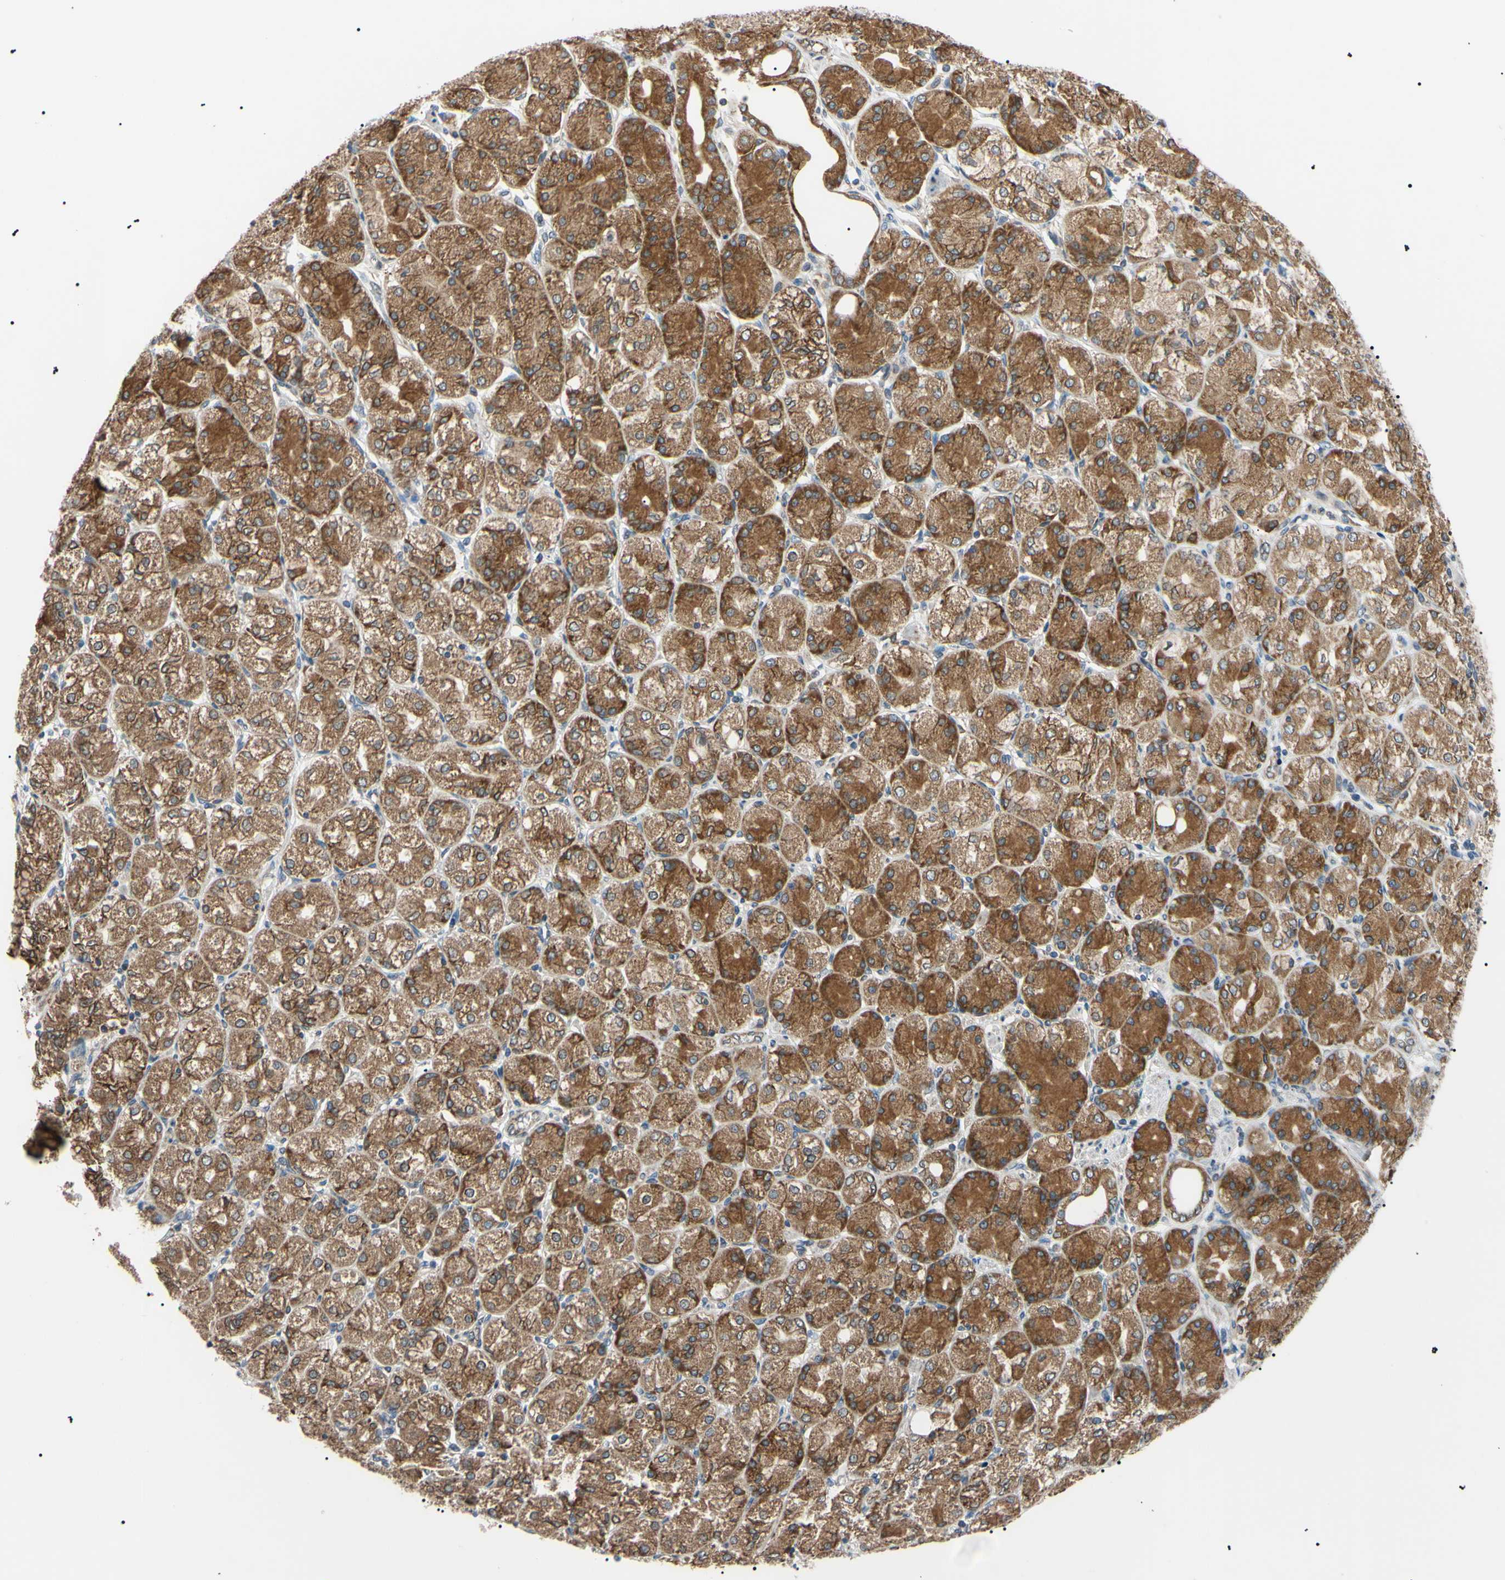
{"staining": {"intensity": "strong", "quantity": ">75%", "location": "cytoplasmic/membranous"}, "tissue": "stomach cancer", "cell_type": "Tumor cells", "image_type": "cancer", "snomed": [{"axis": "morphology", "description": "Normal tissue, NOS"}, {"axis": "morphology", "description": "Adenocarcinoma, NOS"}, {"axis": "morphology", "description": "Adenocarcinoma, High grade"}, {"axis": "topography", "description": "Stomach, upper"}, {"axis": "topography", "description": "Stomach"}], "caption": "This is an image of immunohistochemistry staining of stomach adenocarcinoma (high-grade), which shows strong positivity in the cytoplasmic/membranous of tumor cells.", "gene": "VAPA", "patient": {"sex": "female", "age": 65}}